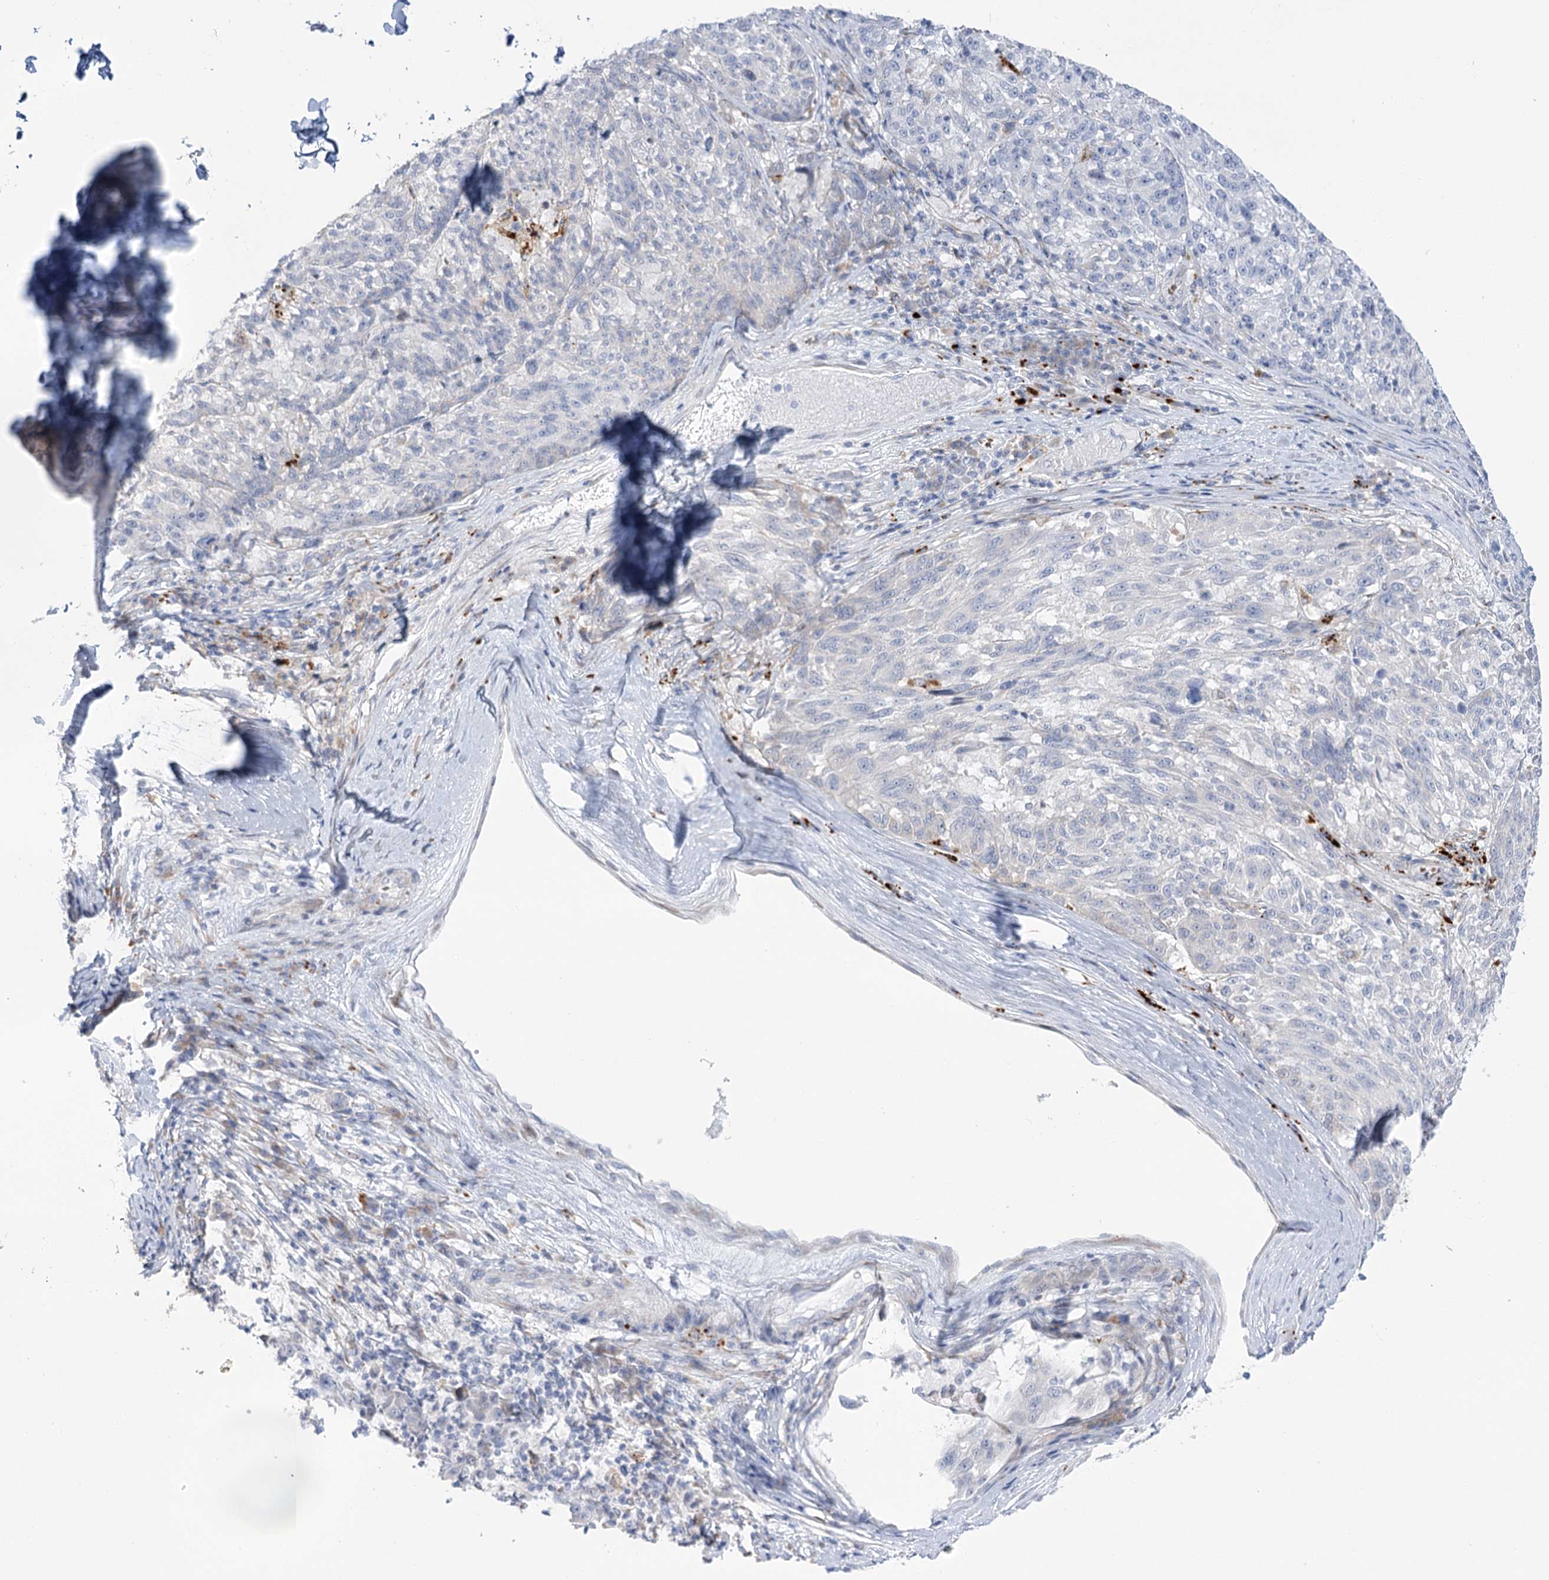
{"staining": {"intensity": "negative", "quantity": "none", "location": "none"}, "tissue": "melanoma", "cell_type": "Tumor cells", "image_type": "cancer", "snomed": [{"axis": "morphology", "description": "Malignant melanoma, NOS"}, {"axis": "topography", "description": "Skin"}], "caption": "Tumor cells are negative for brown protein staining in malignant melanoma.", "gene": "SIAE", "patient": {"sex": "male", "age": 53}}